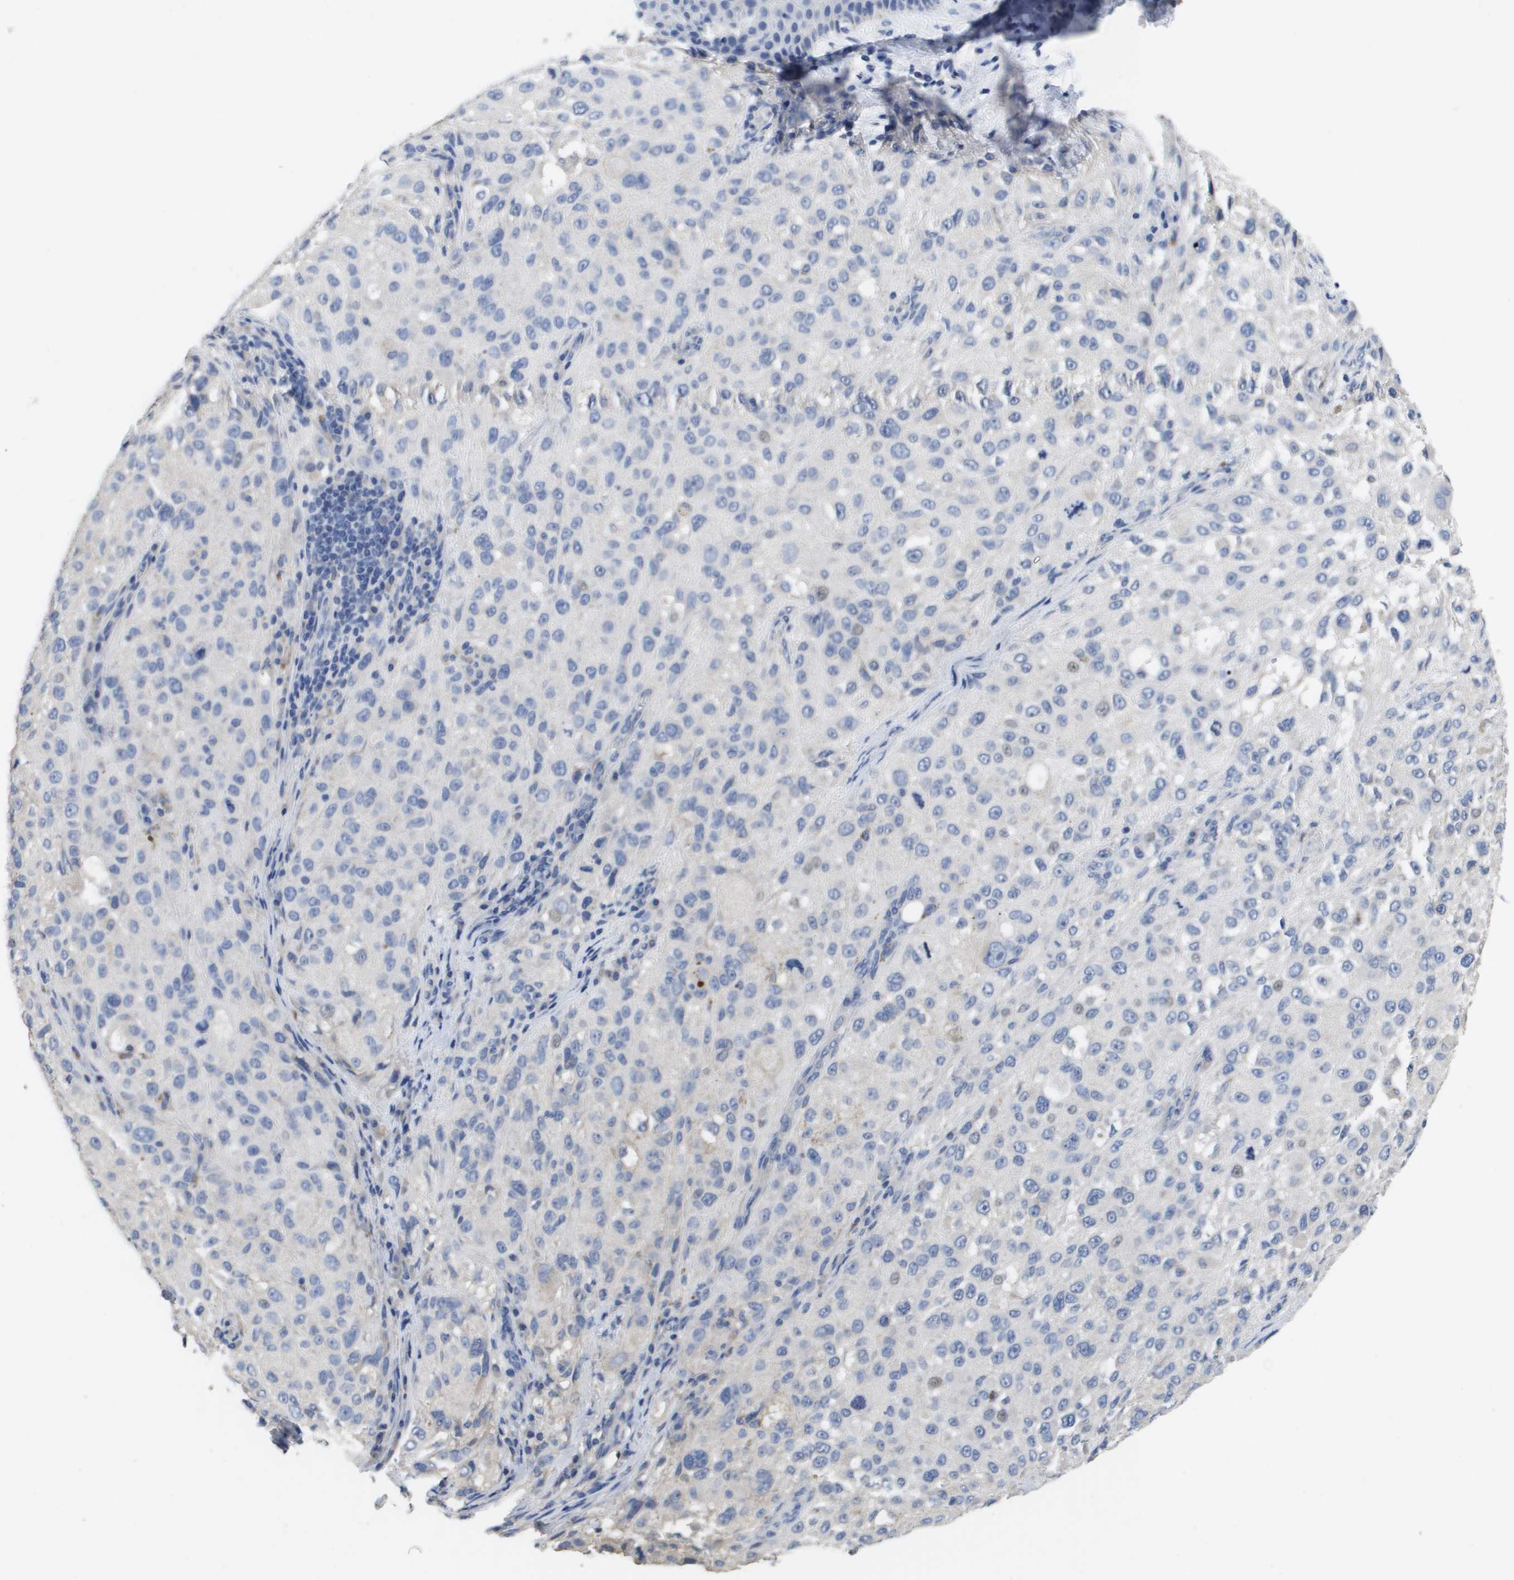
{"staining": {"intensity": "negative", "quantity": "none", "location": "none"}, "tissue": "melanoma", "cell_type": "Tumor cells", "image_type": "cancer", "snomed": [{"axis": "morphology", "description": "Necrosis, NOS"}, {"axis": "morphology", "description": "Malignant melanoma, NOS"}, {"axis": "topography", "description": "Skin"}], "caption": "Immunohistochemistry (IHC) micrograph of neoplastic tissue: malignant melanoma stained with DAB (3,3'-diaminobenzidine) displays no significant protein expression in tumor cells.", "gene": "CA9", "patient": {"sex": "female", "age": 87}}